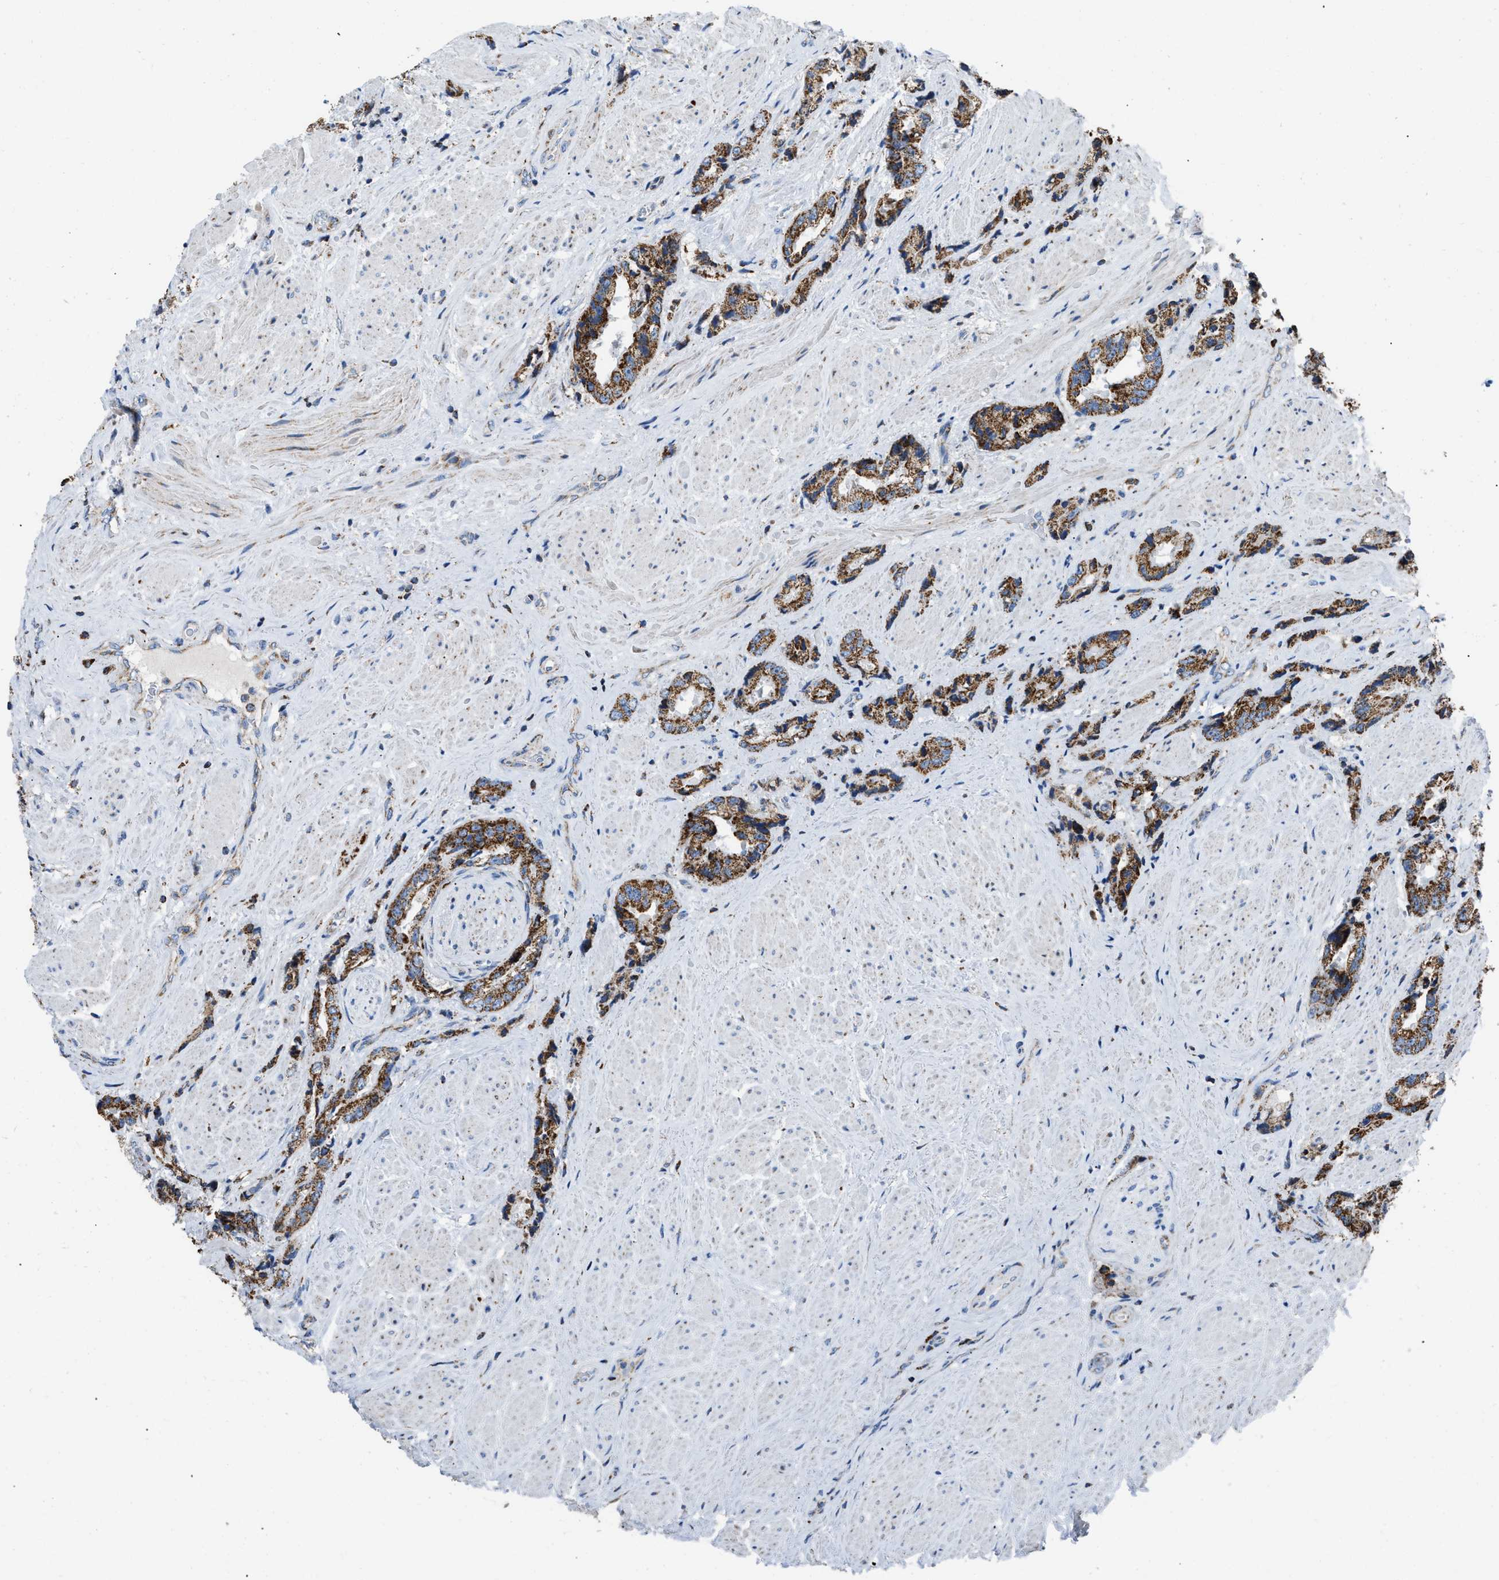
{"staining": {"intensity": "strong", "quantity": ">75%", "location": "cytoplasmic/membranous"}, "tissue": "prostate cancer", "cell_type": "Tumor cells", "image_type": "cancer", "snomed": [{"axis": "morphology", "description": "Adenocarcinoma, High grade"}, {"axis": "topography", "description": "Prostate"}], "caption": "The photomicrograph exhibits staining of prostate cancer (high-grade adenocarcinoma), revealing strong cytoplasmic/membranous protein staining (brown color) within tumor cells. (IHC, brightfield microscopy, high magnification).", "gene": "ETFB", "patient": {"sex": "male", "age": 61}}